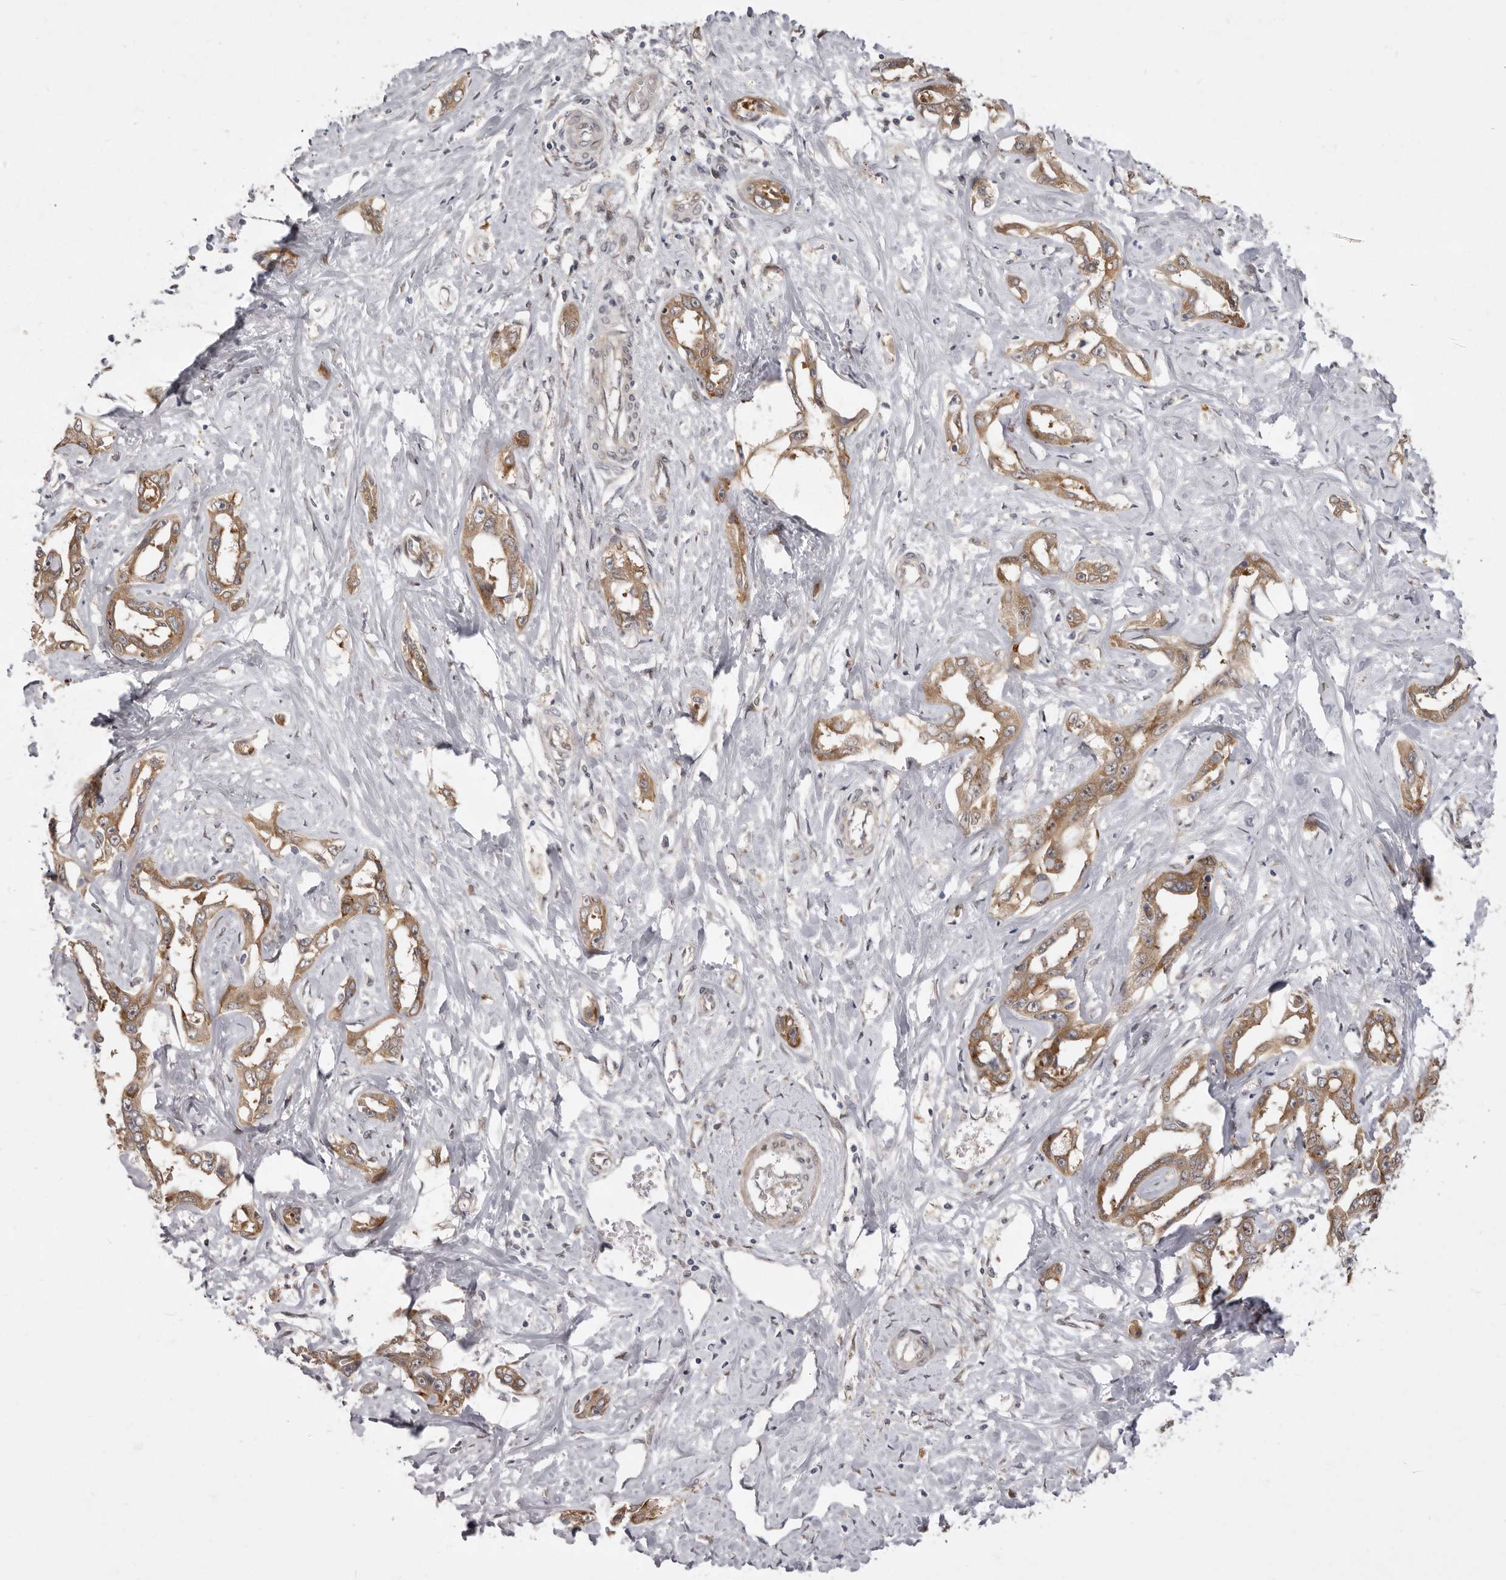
{"staining": {"intensity": "moderate", "quantity": ">75%", "location": "cytoplasmic/membranous"}, "tissue": "liver cancer", "cell_type": "Tumor cells", "image_type": "cancer", "snomed": [{"axis": "morphology", "description": "Cholangiocarcinoma"}, {"axis": "topography", "description": "Liver"}], "caption": "The image demonstrates immunohistochemical staining of liver cholangiocarcinoma. There is moderate cytoplasmic/membranous expression is identified in about >75% of tumor cells. Using DAB (brown) and hematoxylin (blue) stains, captured at high magnification using brightfield microscopy.", "gene": "TBC1D8B", "patient": {"sex": "male", "age": 59}}